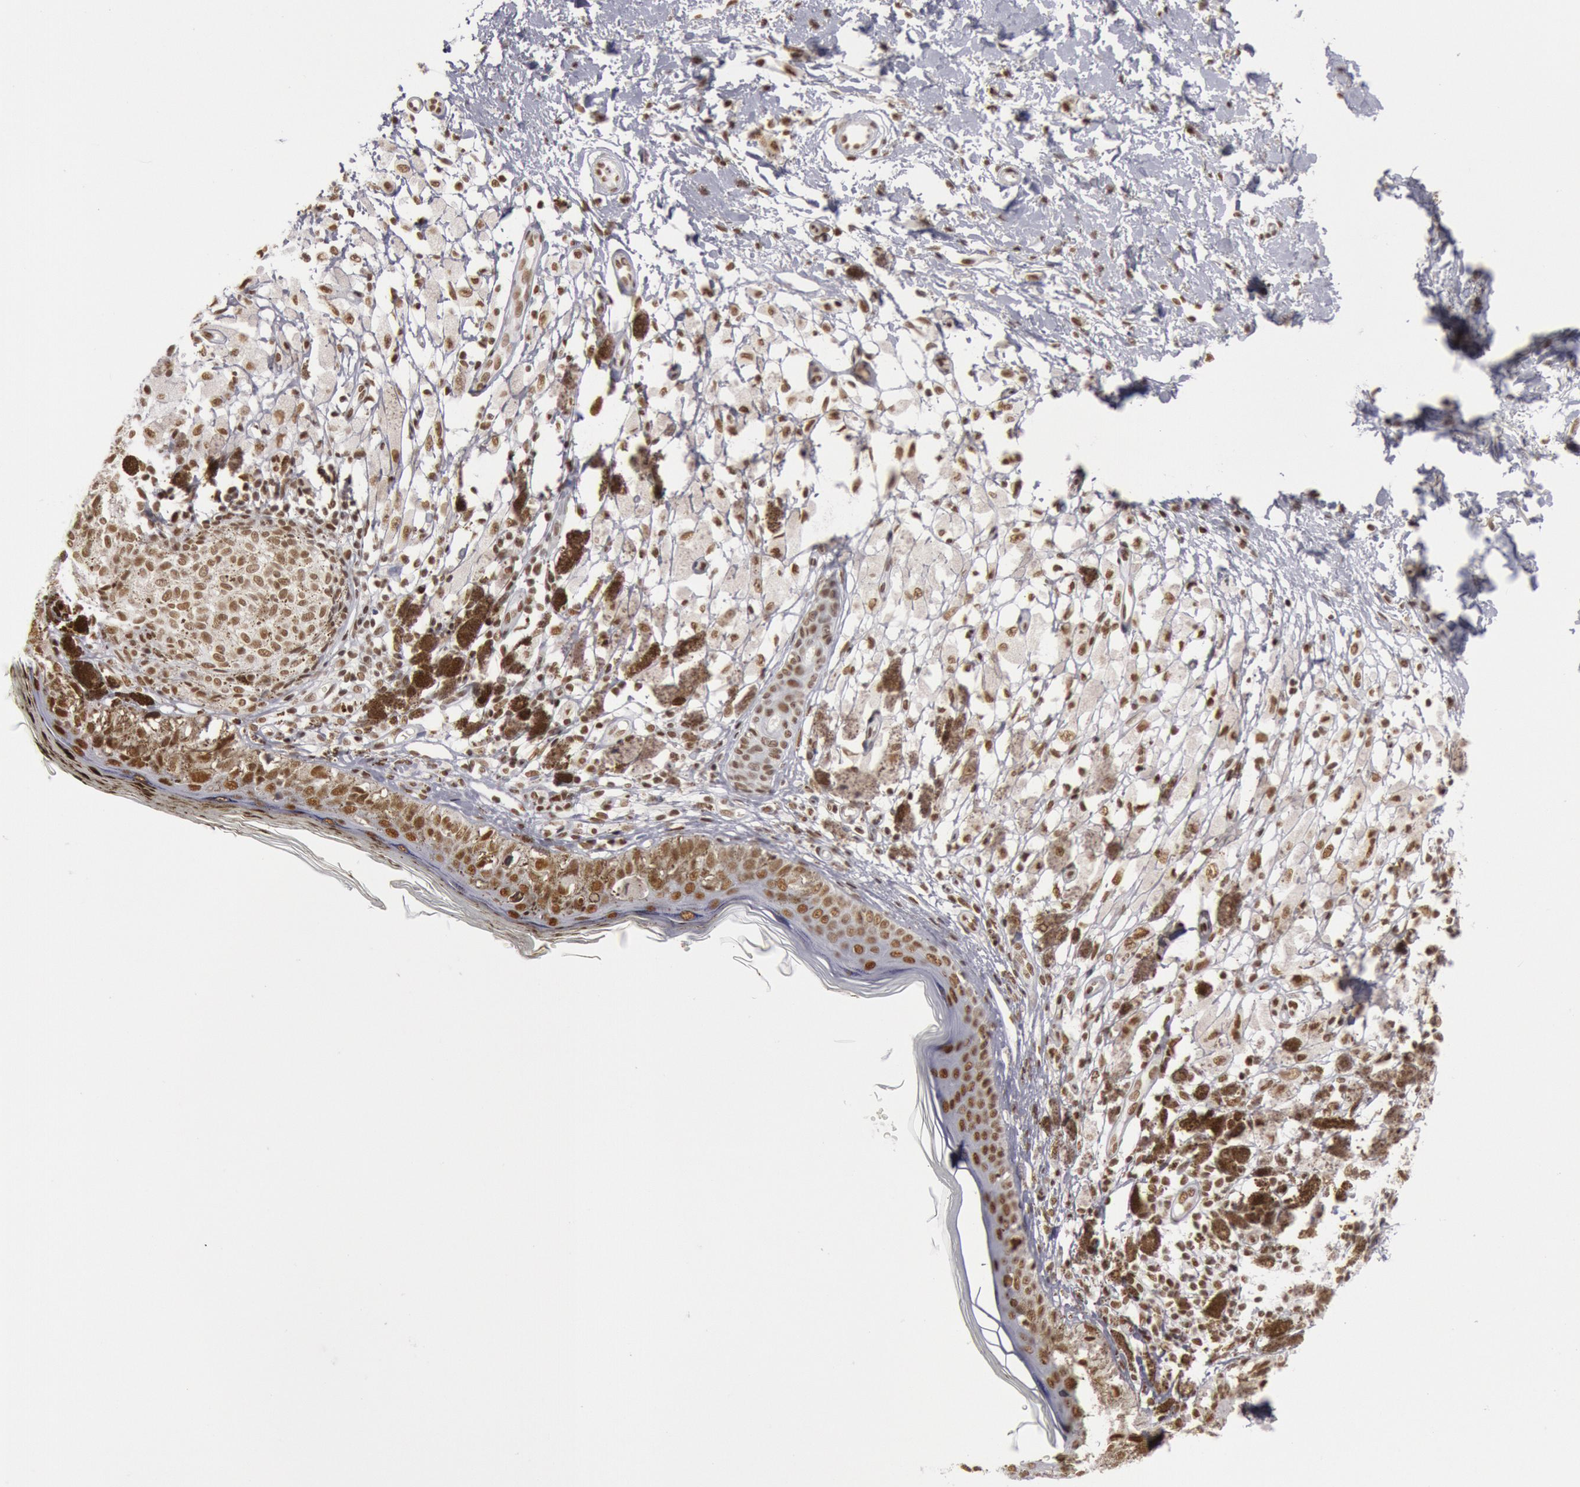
{"staining": {"intensity": "moderate", "quantity": ">75%", "location": "nuclear"}, "tissue": "melanoma", "cell_type": "Tumor cells", "image_type": "cancer", "snomed": [{"axis": "morphology", "description": "Malignant melanoma, NOS"}, {"axis": "topography", "description": "Skin"}], "caption": "Melanoma was stained to show a protein in brown. There is medium levels of moderate nuclear expression in approximately >75% of tumor cells.", "gene": "ESS2", "patient": {"sex": "male", "age": 45}}